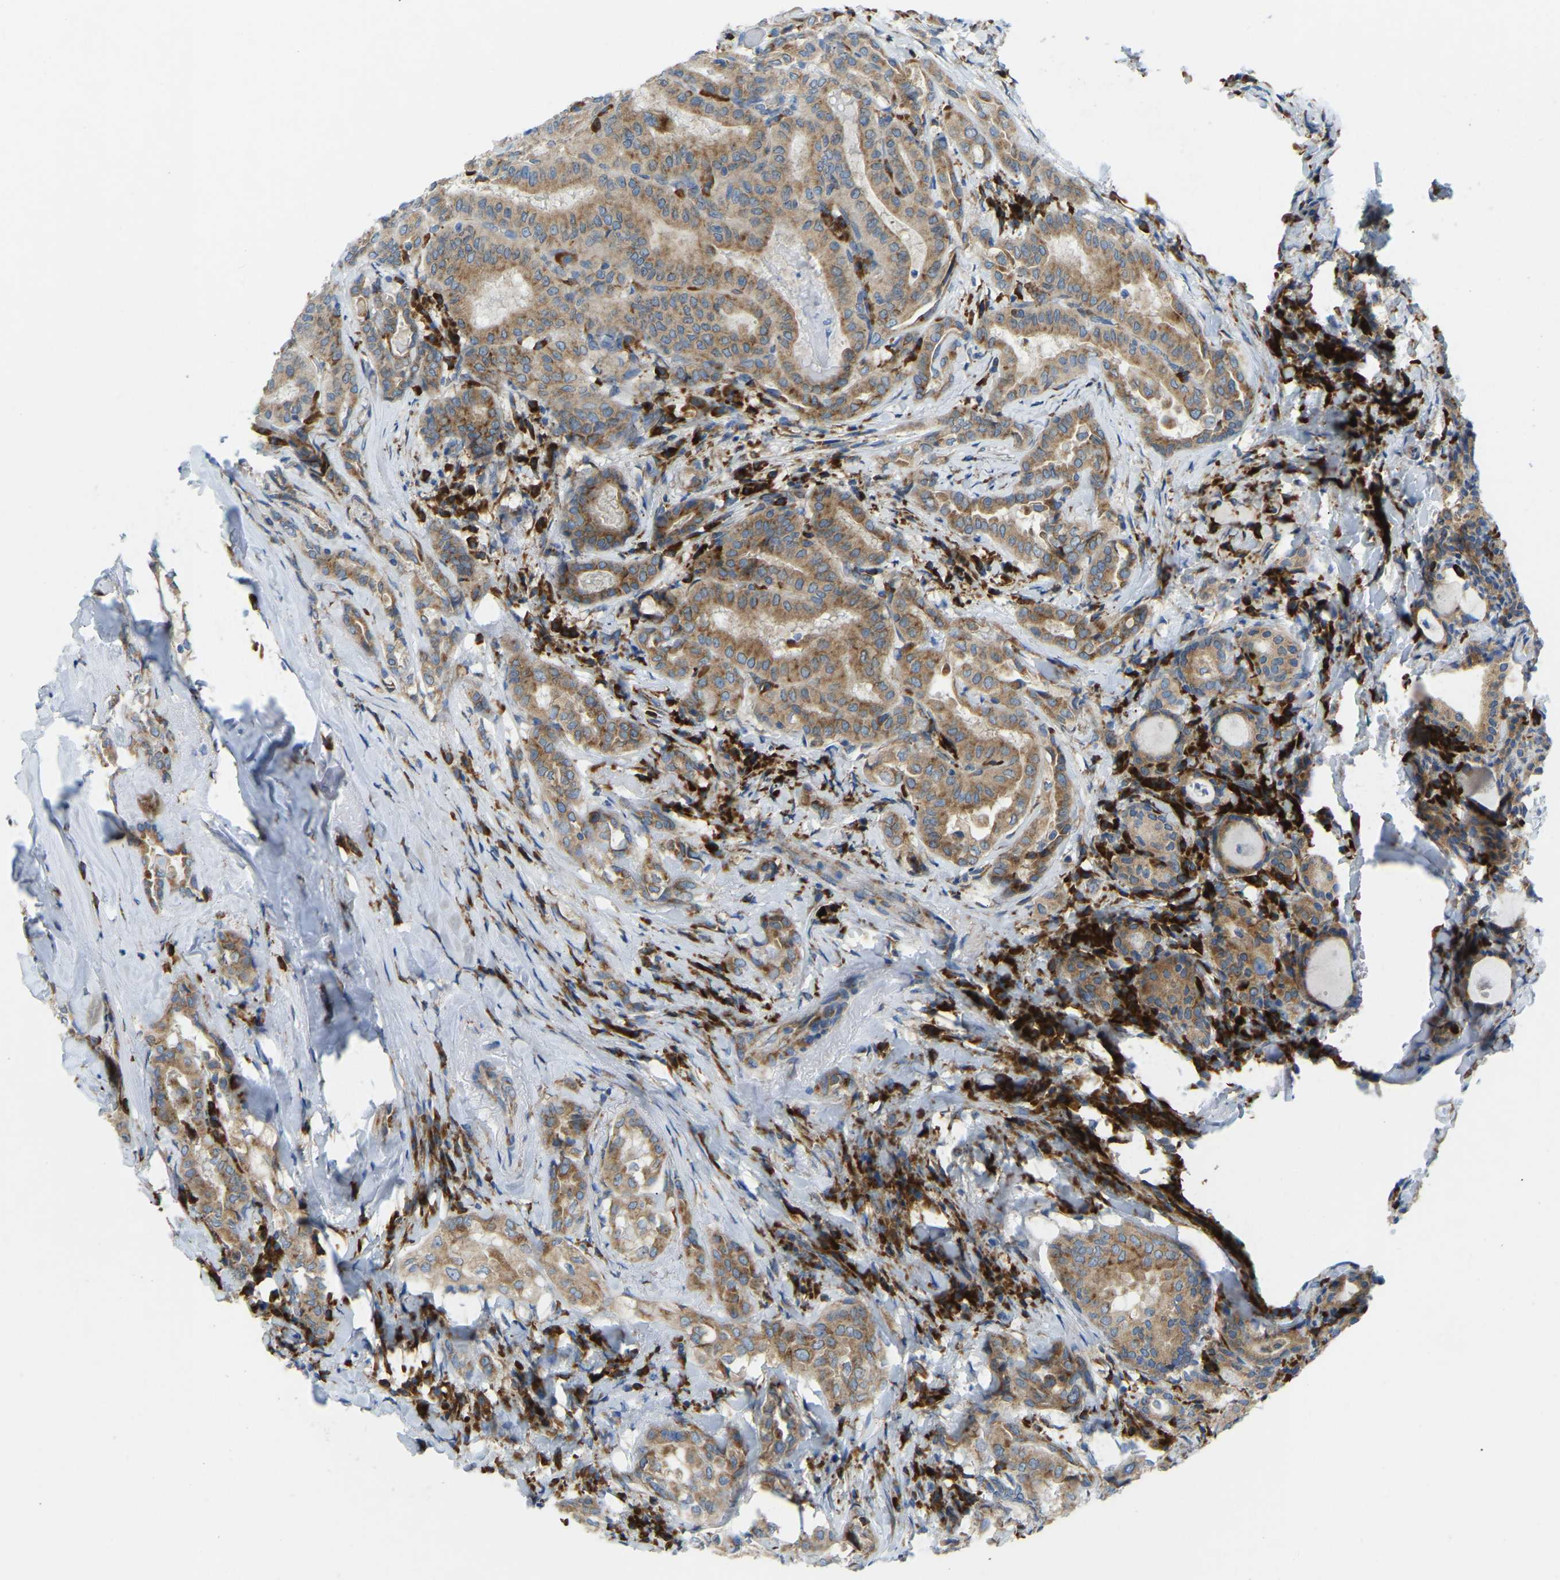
{"staining": {"intensity": "moderate", "quantity": ">75%", "location": "cytoplasmic/membranous"}, "tissue": "thyroid cancer", "cell_type": "Tumor cells", "image_type": "cancer", "snomed": [{"axis": "morphology", "description": "Papillary adenocarcinoma, NOS"}, {"axis": "topography", "description": "Thyroid gland"}], "caption": "The immunohistochemical stain labels moderate cytoplasmic/membranous expression in tumor cells of thyroid cancer tissue.", "gene": "SND1", "patient": {"sex": "female", "age": 42}}